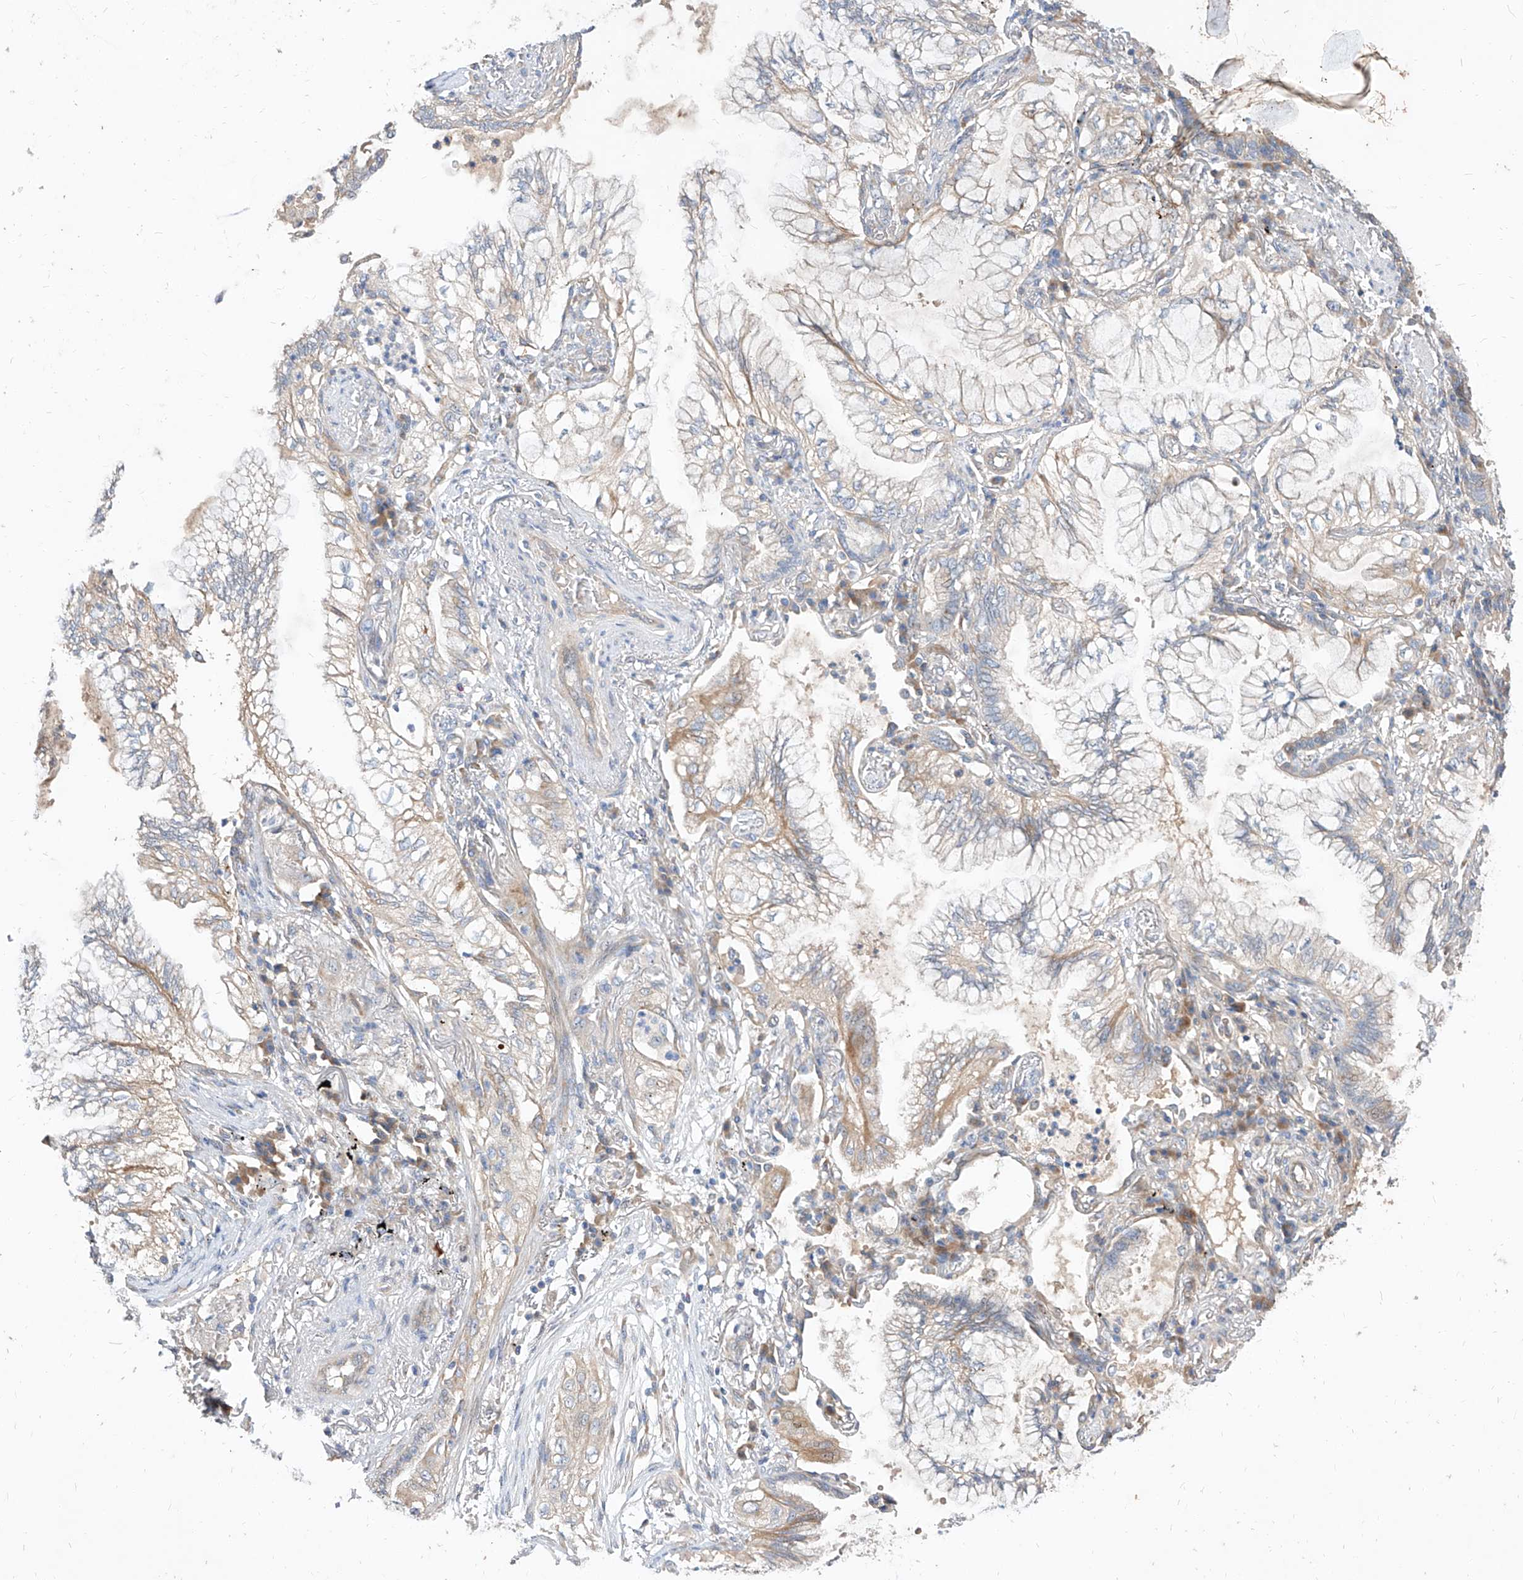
{"staining": {"intensity": "weak", "quantity": "<25%", "location": "cytoplasmic/membranous"}, "tissue": "lung cancer", "cell_type": "Tumor cells", "image_type": "cancer", "snomed": [{"axis": "morphology", "description": "Adenocarcinoma, NOS"}, {"axis": "topography", "description": "Lung"}], "caption": "Tumor cells are negative for brown protein staining in lung adenocarcinoma.", "gene": "DIRAS3", "patient": {"sex": "female", "age": 70}}